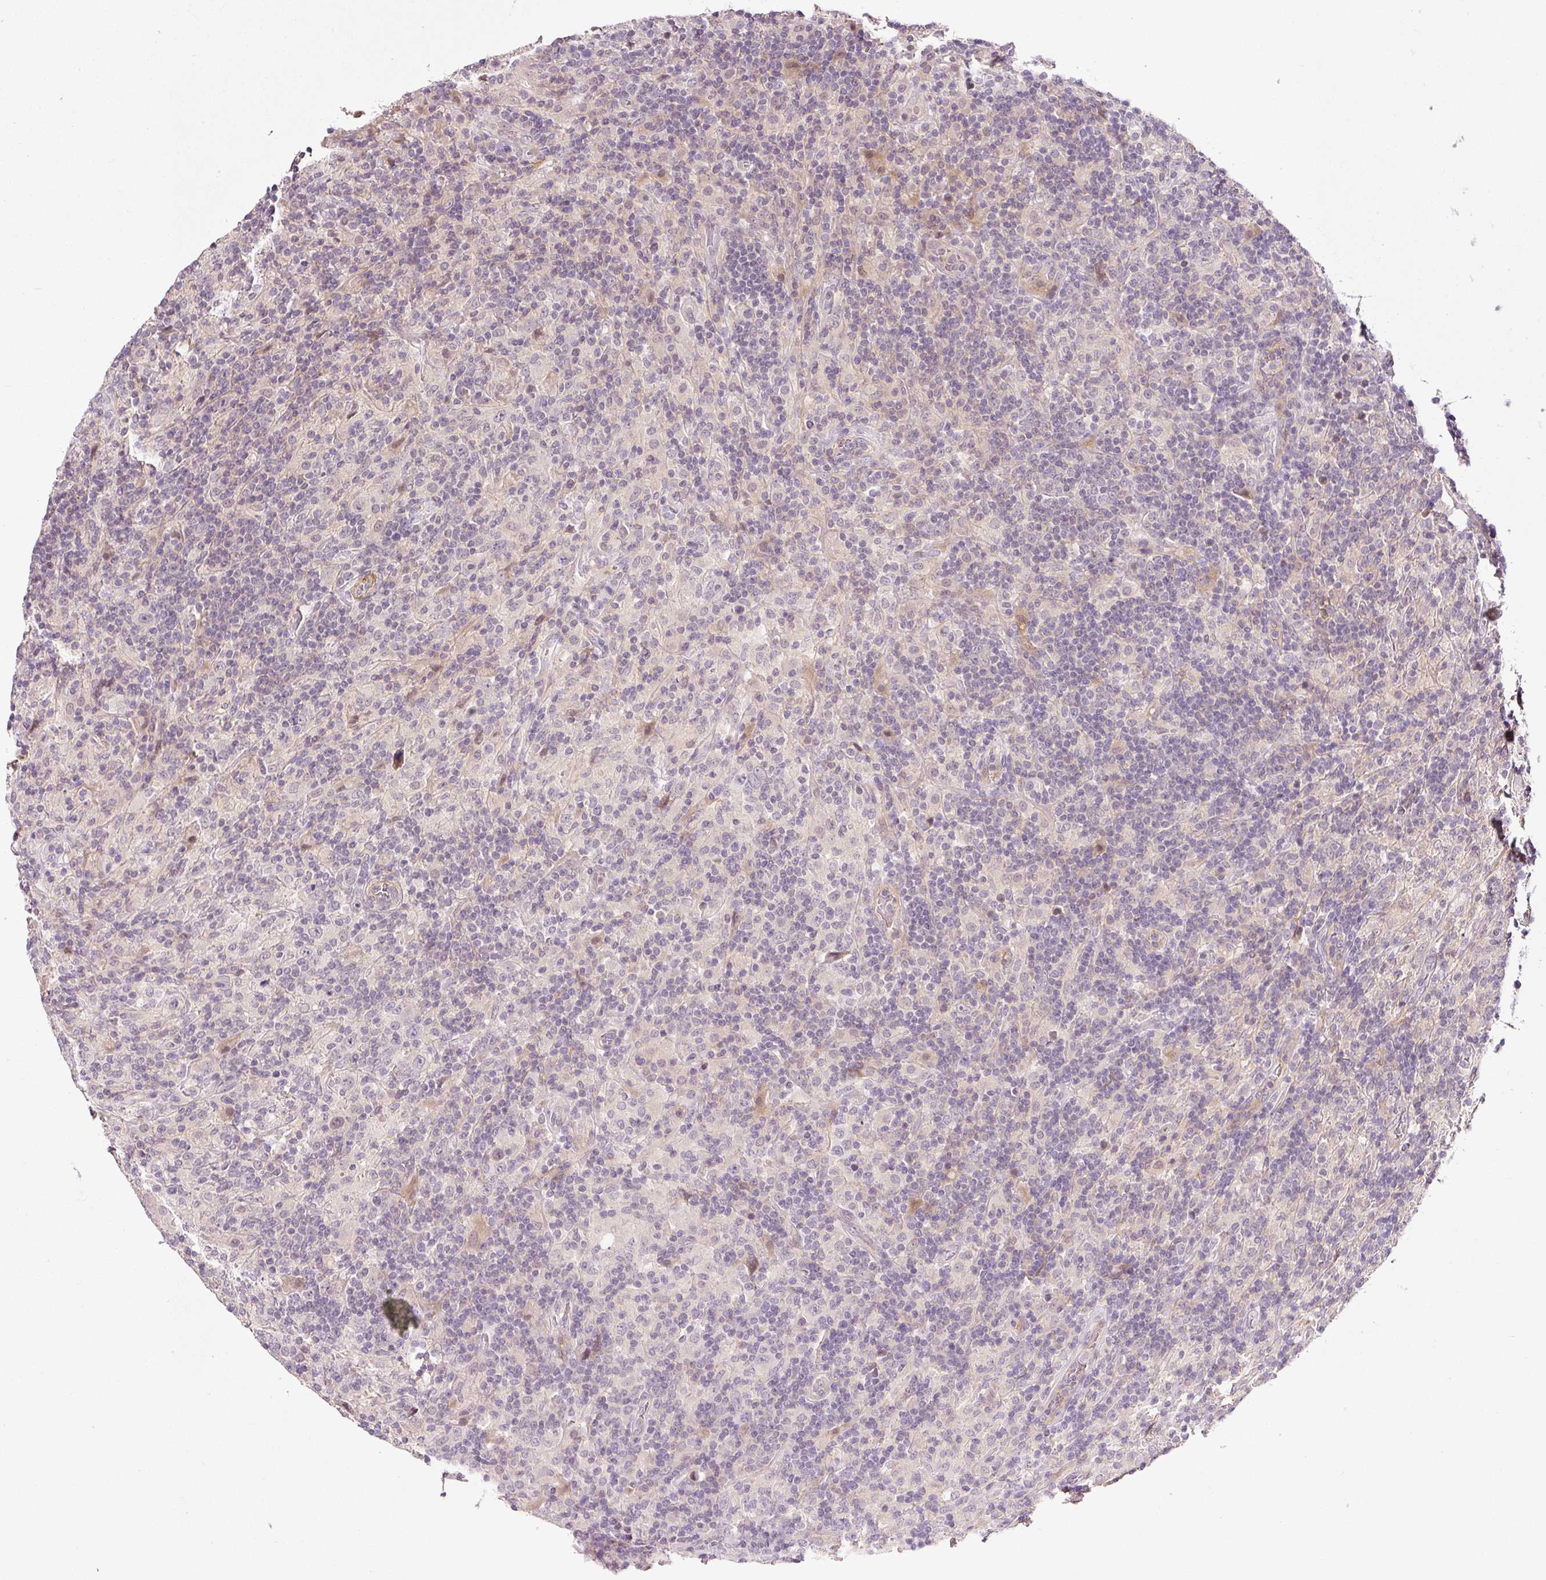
{"staining": {"intensity": "negative", "quantity": "none", "location": "none"}, "tissue": "lymphoma", "cell_type": "Tumor cells", "image_type": "cancer", "snomed": [{"axis": "morphology", "description": "Hodgkin's disease, NOS"}, {"axis": "topography", "description": "Lymph node"}], "caption": "Immunohistochemistry of lymphoma displays no staining in tumor cells.", "gene": "TIRAP", "patient": {"sex": "male", "age": 70}}